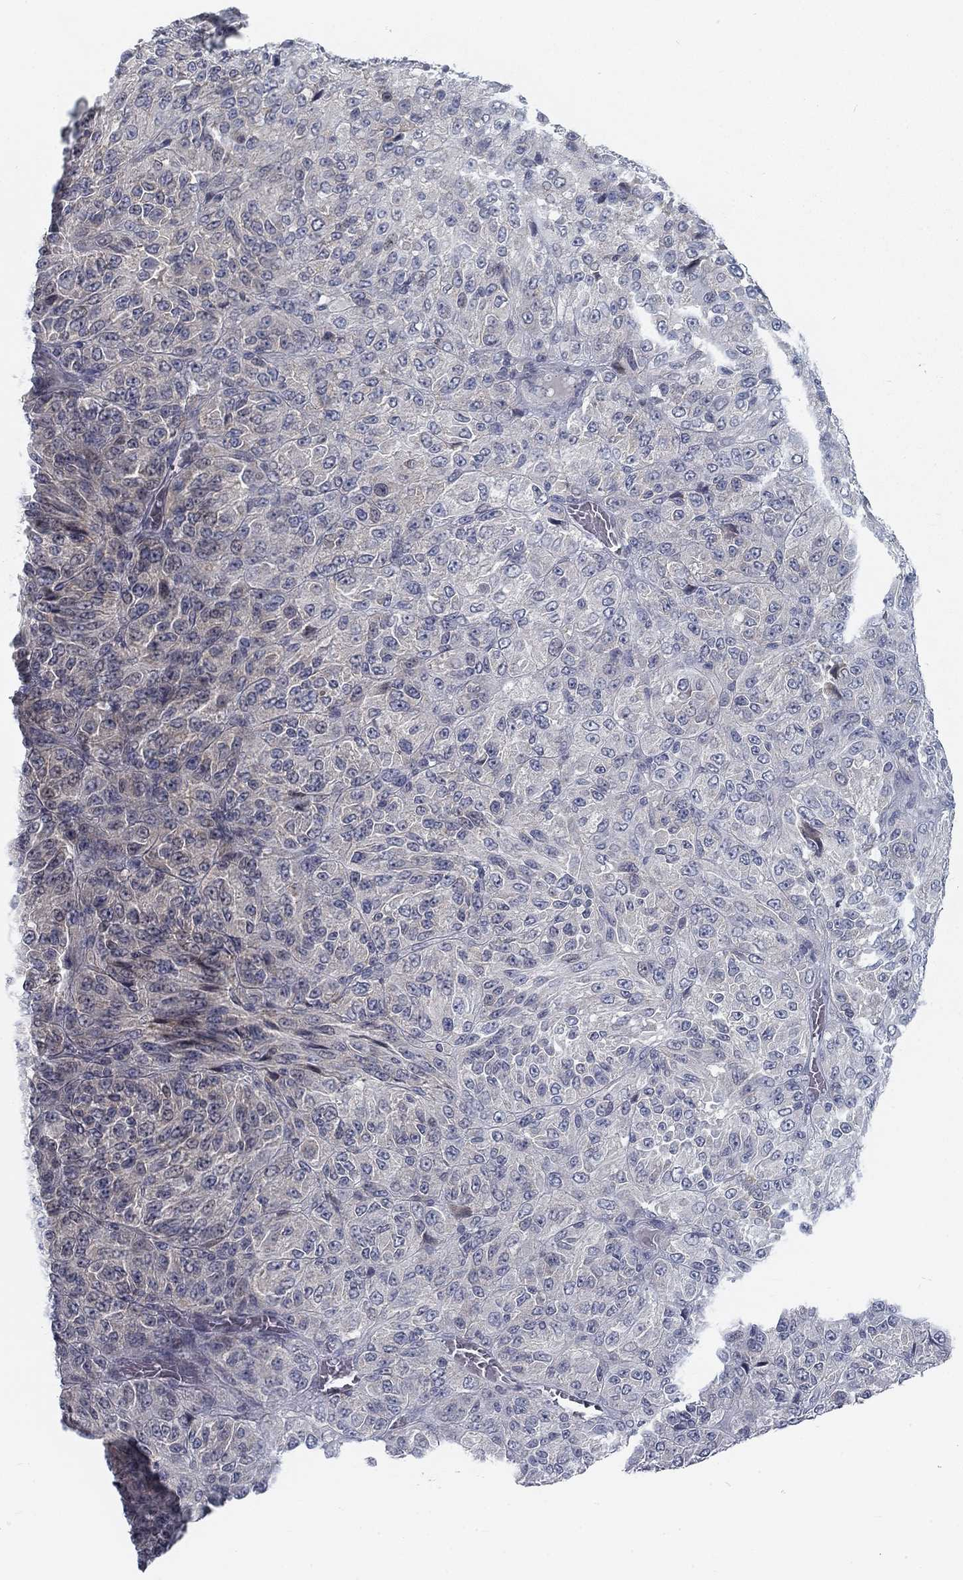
{"staining": {"intensity": "negative", "quantity": "none", "location": "none"}, "tissue": "melanoma", "cell_type": "Tumor cells", "image_type": "cancer", "snomed": [{"axis": "morphology", "description": "Malignant melanoma, Metastatic site"}, {"axis": "topography", "description": "Brain"}], "caption": "Tumor cells are negative for protein expression in human melanoma.", "gene": "ATP1A3", "patient": {"sex": "female", "age": 56}}